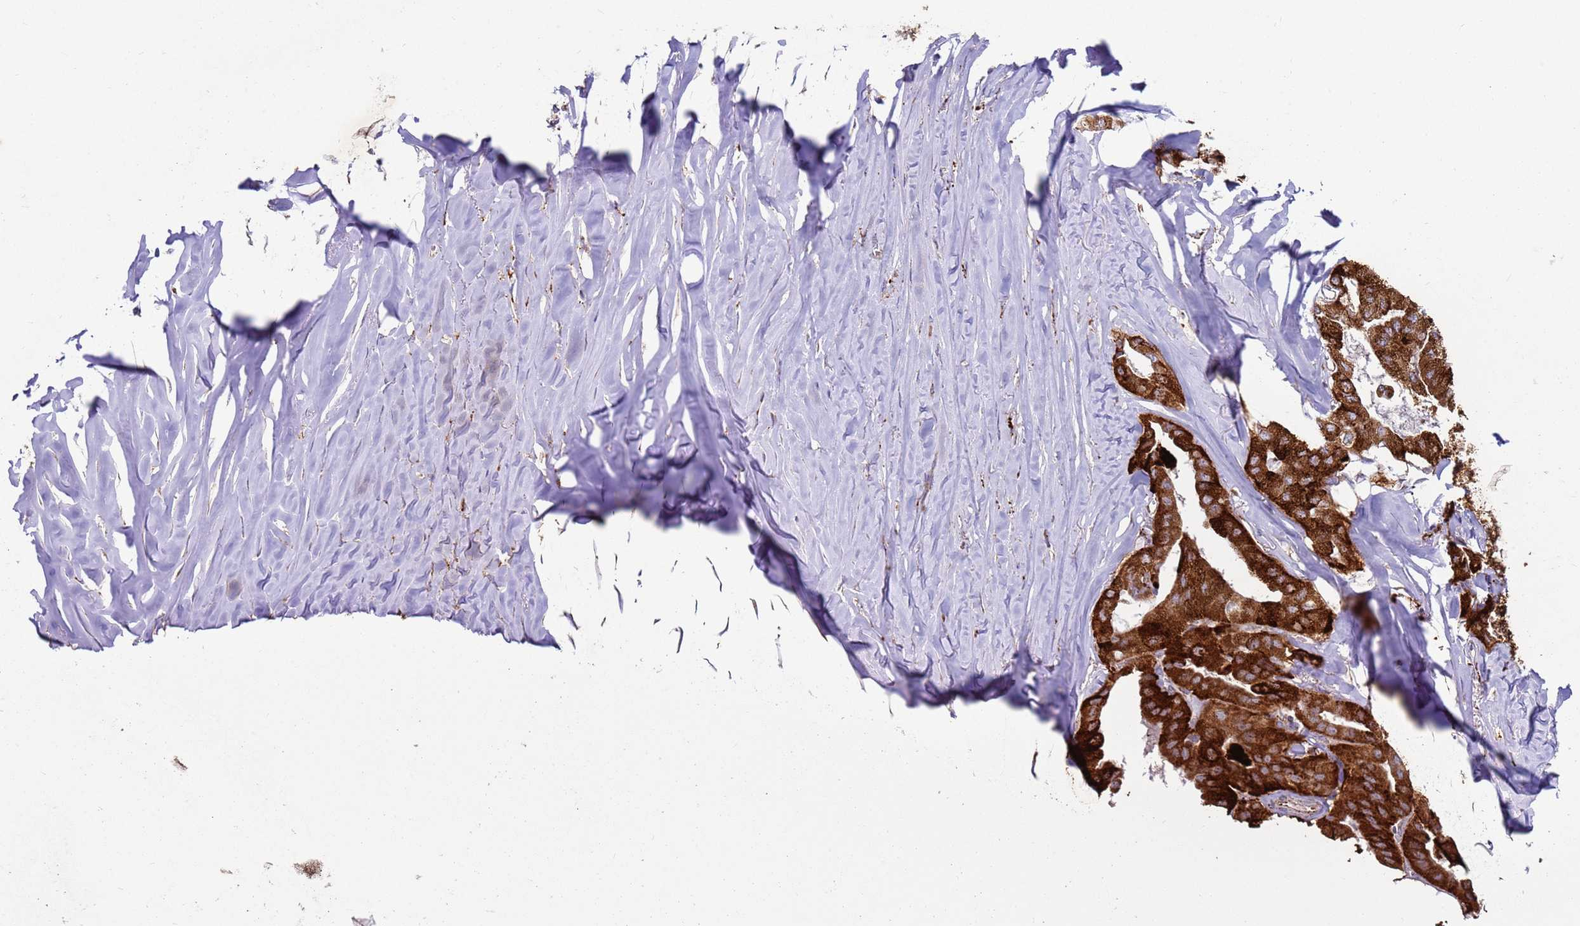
{"staining": {"intensity": "strong", "quantity": ">75%", "location": "cytoplasmic/membranous"}, "tissue": "thyroid cancer", "cell_type": "Tumor cells", "image_type": "cancer", "snomed": [{"axis": "morphology", "description": "Papillary adenocarcinoma, NOS"}, {"axis": "topography", "description": "Thyroid gland"}], "caption": "Tumor cells display strong cytoplasmic/membranous expression in about >75% of cells in thyroid papillary adenocarcinoma.", "gene": "FBXO33", "patient": {"sex": "female", "age": 59}}